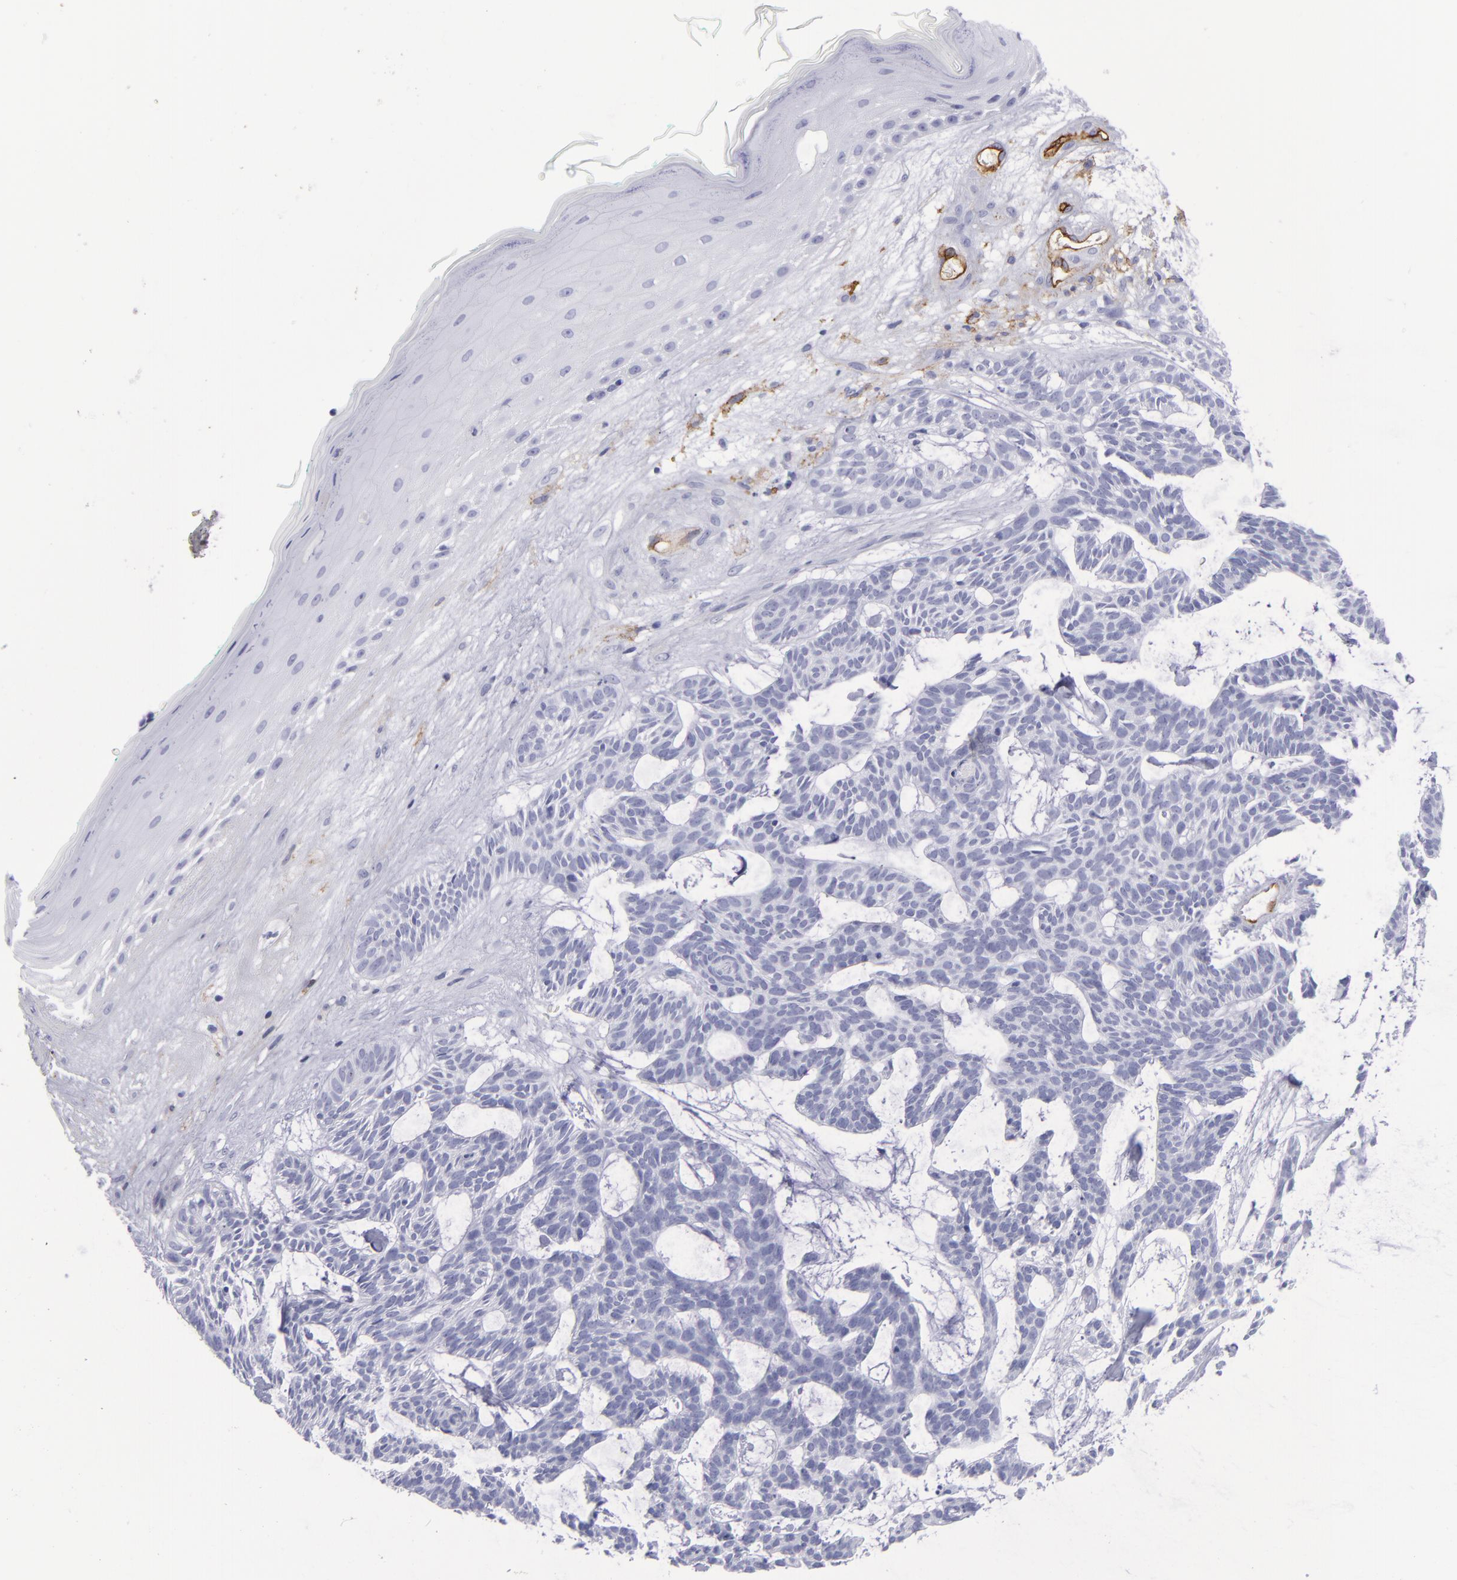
{"staining": {"intensity": "negative", "quantity": "none", "location": "none"}, "tissue": "skin cancer", "cell_type": "Tumor cells", "image_type": "cancer", "snomed": [{"axis": "morphology", "description": "Basal cell carcinoma"}, {"axis": "topography", "description": "Skin"}], "caption": "Human skin cancer stained for a protein using IHC demonstrates no positivity in tumor cells.", "gene": "ACE", "patient": {"sex": "male", "age": 75}}